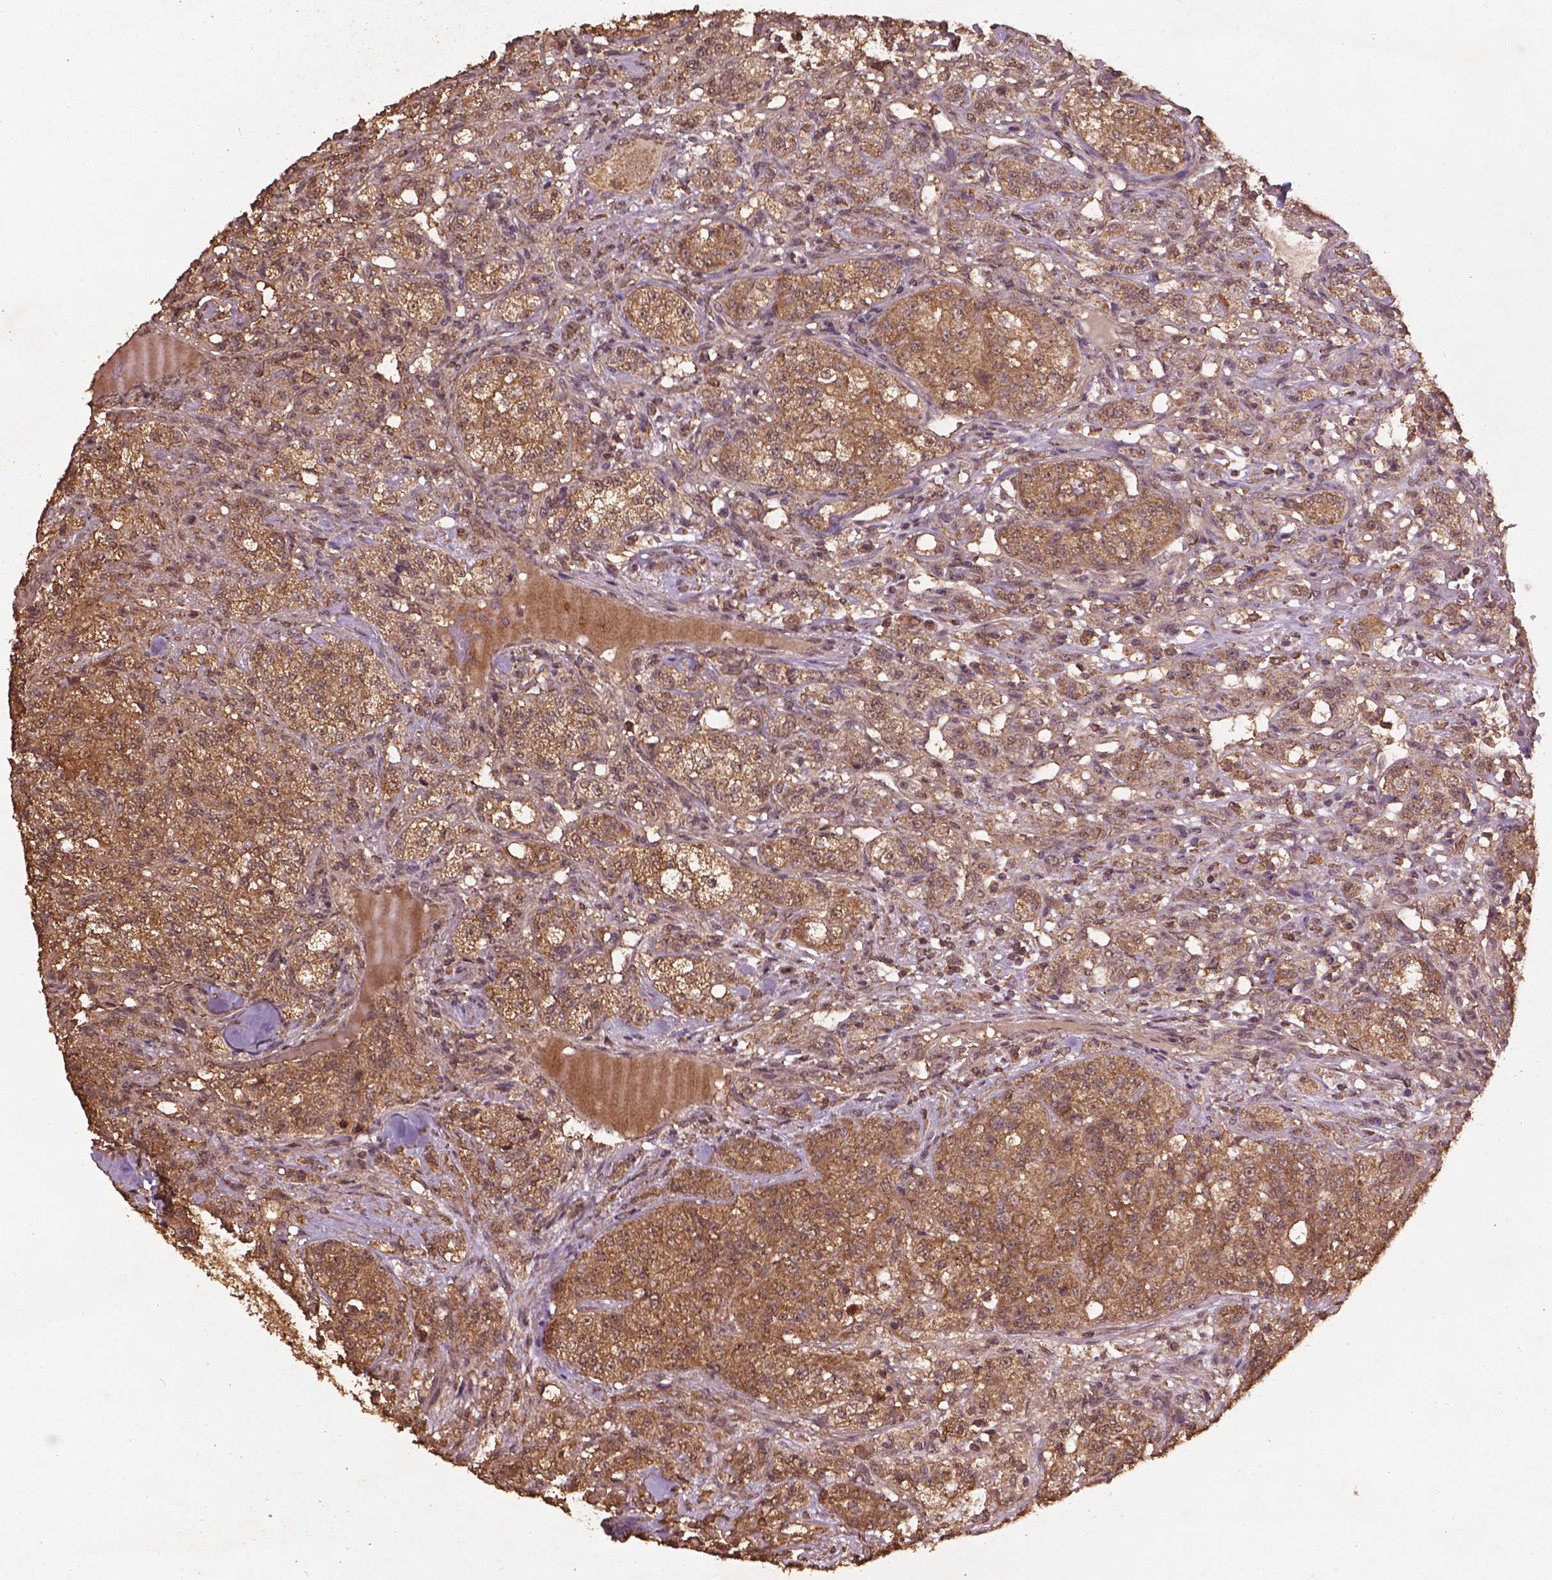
{"staining": {"intensity": "moderate", "quantity": ">75%", "location": "cytoplasmic/membranous"}, "tissue": "renal cancer", "cell_type": "Tumor cells", "image_type": "cancer", "snomed": [{"axis": "morphology", "description": "Adenocarcinoma, NOS"}, {"axis": "topography", "description": "Kidney"}], "caption": "An image showing moderate cytoplasmic/membranous expression in approximately >75% of tumor cells in renal adenocarcinoma, as visualized by brown immunohistochemical staining.", "gene": "BABAM1", "patient": {"sex": "female", "age": 63}}